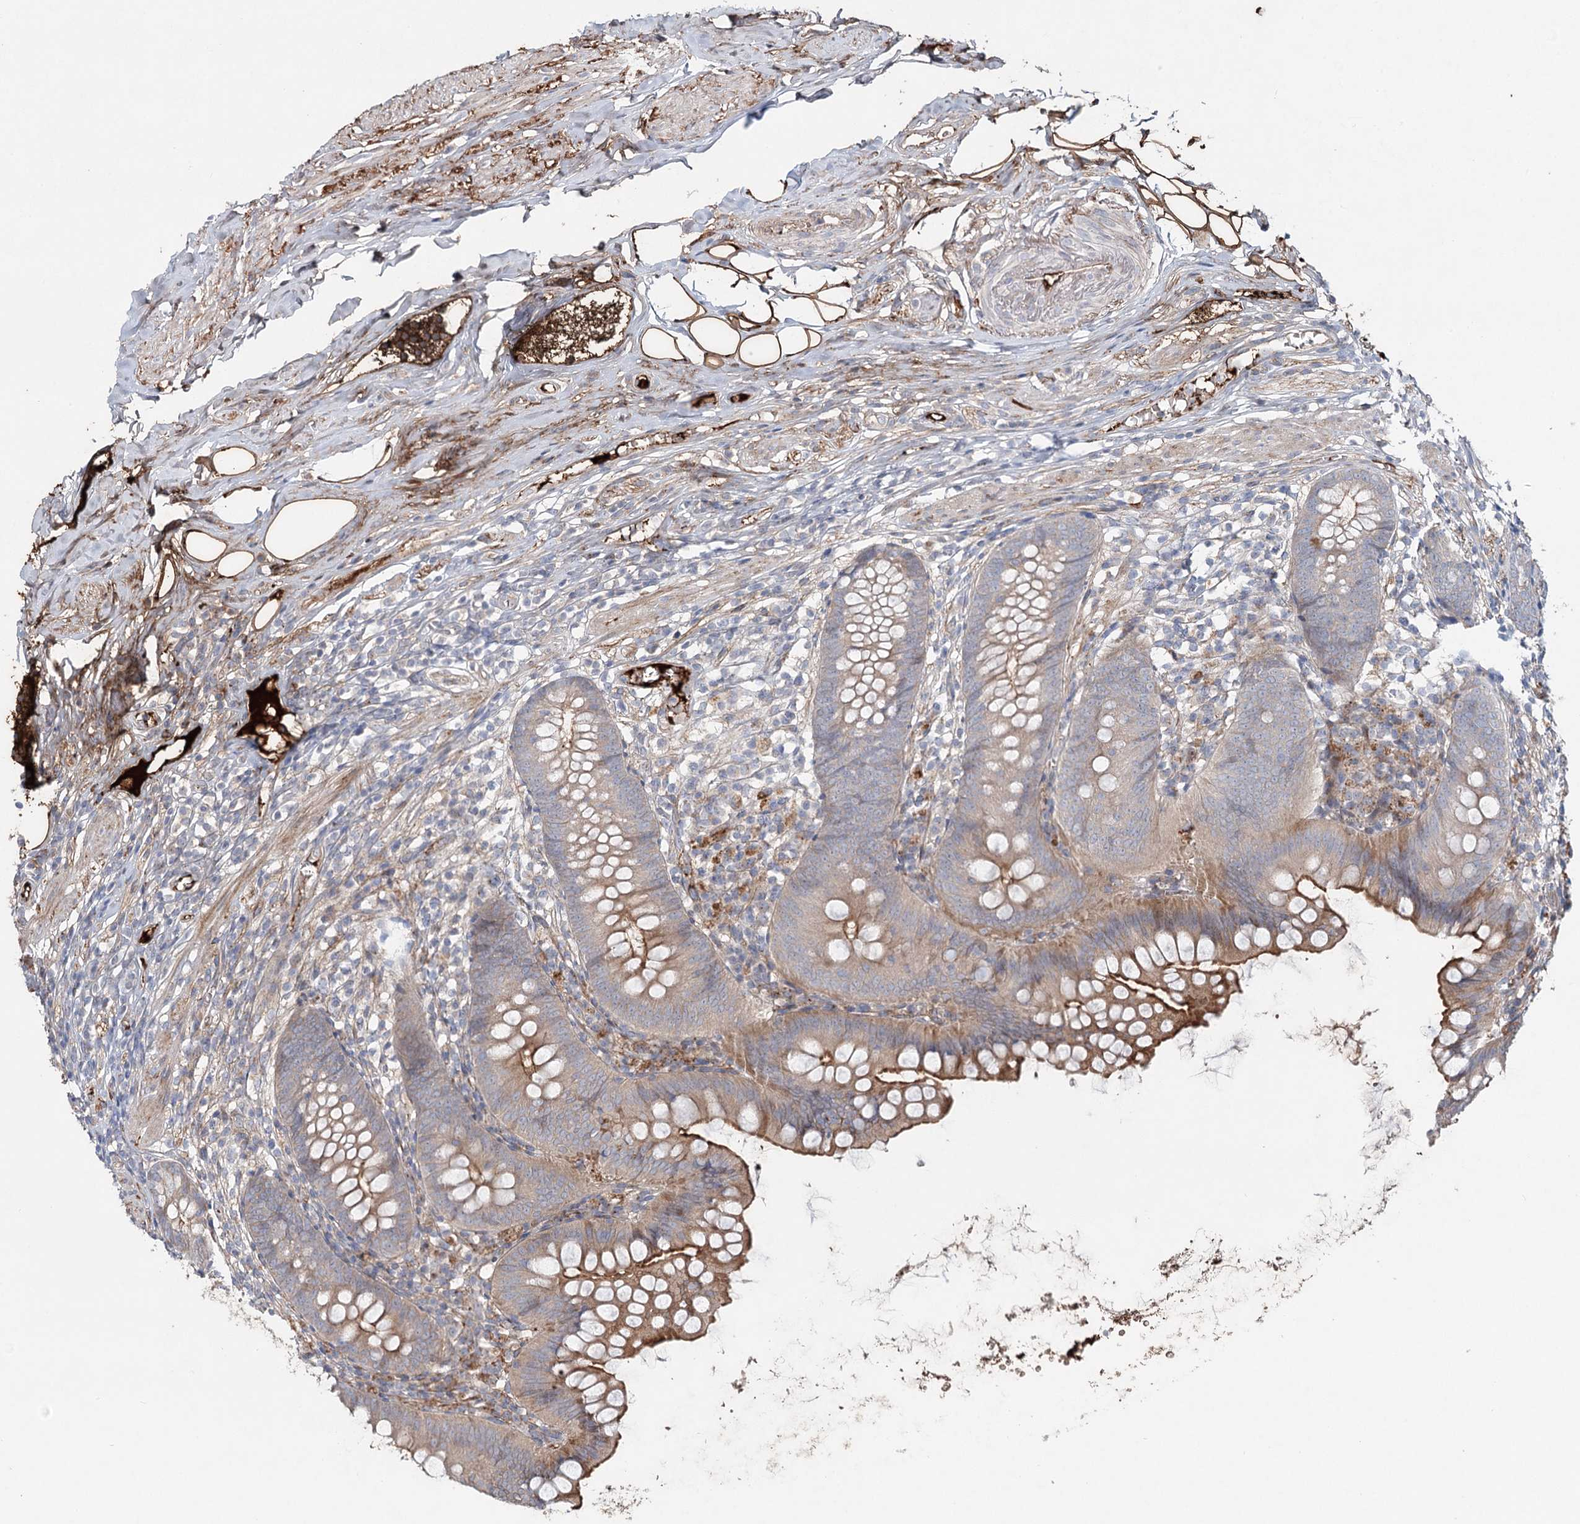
{"staining": {"intensity": "moderate", "quantity": "<25%", "location": "cytoplasmic/membranous"}, "tissue": "appendix", "cell_type": "Glandular cells", "image_type": "normal", "snomed": [{"axis": "morphology", "description": "Normal tissue, NOS"}, {"axis": "topography", "description": "Appendix"}], "caption": "IHC (DAB) staining of unremarkable human appendix displays moderate cytoplasmic/membranous protein staining in approximately <25% of glandular cells. The staining is performed using DAB brown chromogen to label protein expression. The nuclei are counter-stained blue using hematoxylin.", "gene": "ALKBH8", "patient": {"sex": "female", "age": 62}}